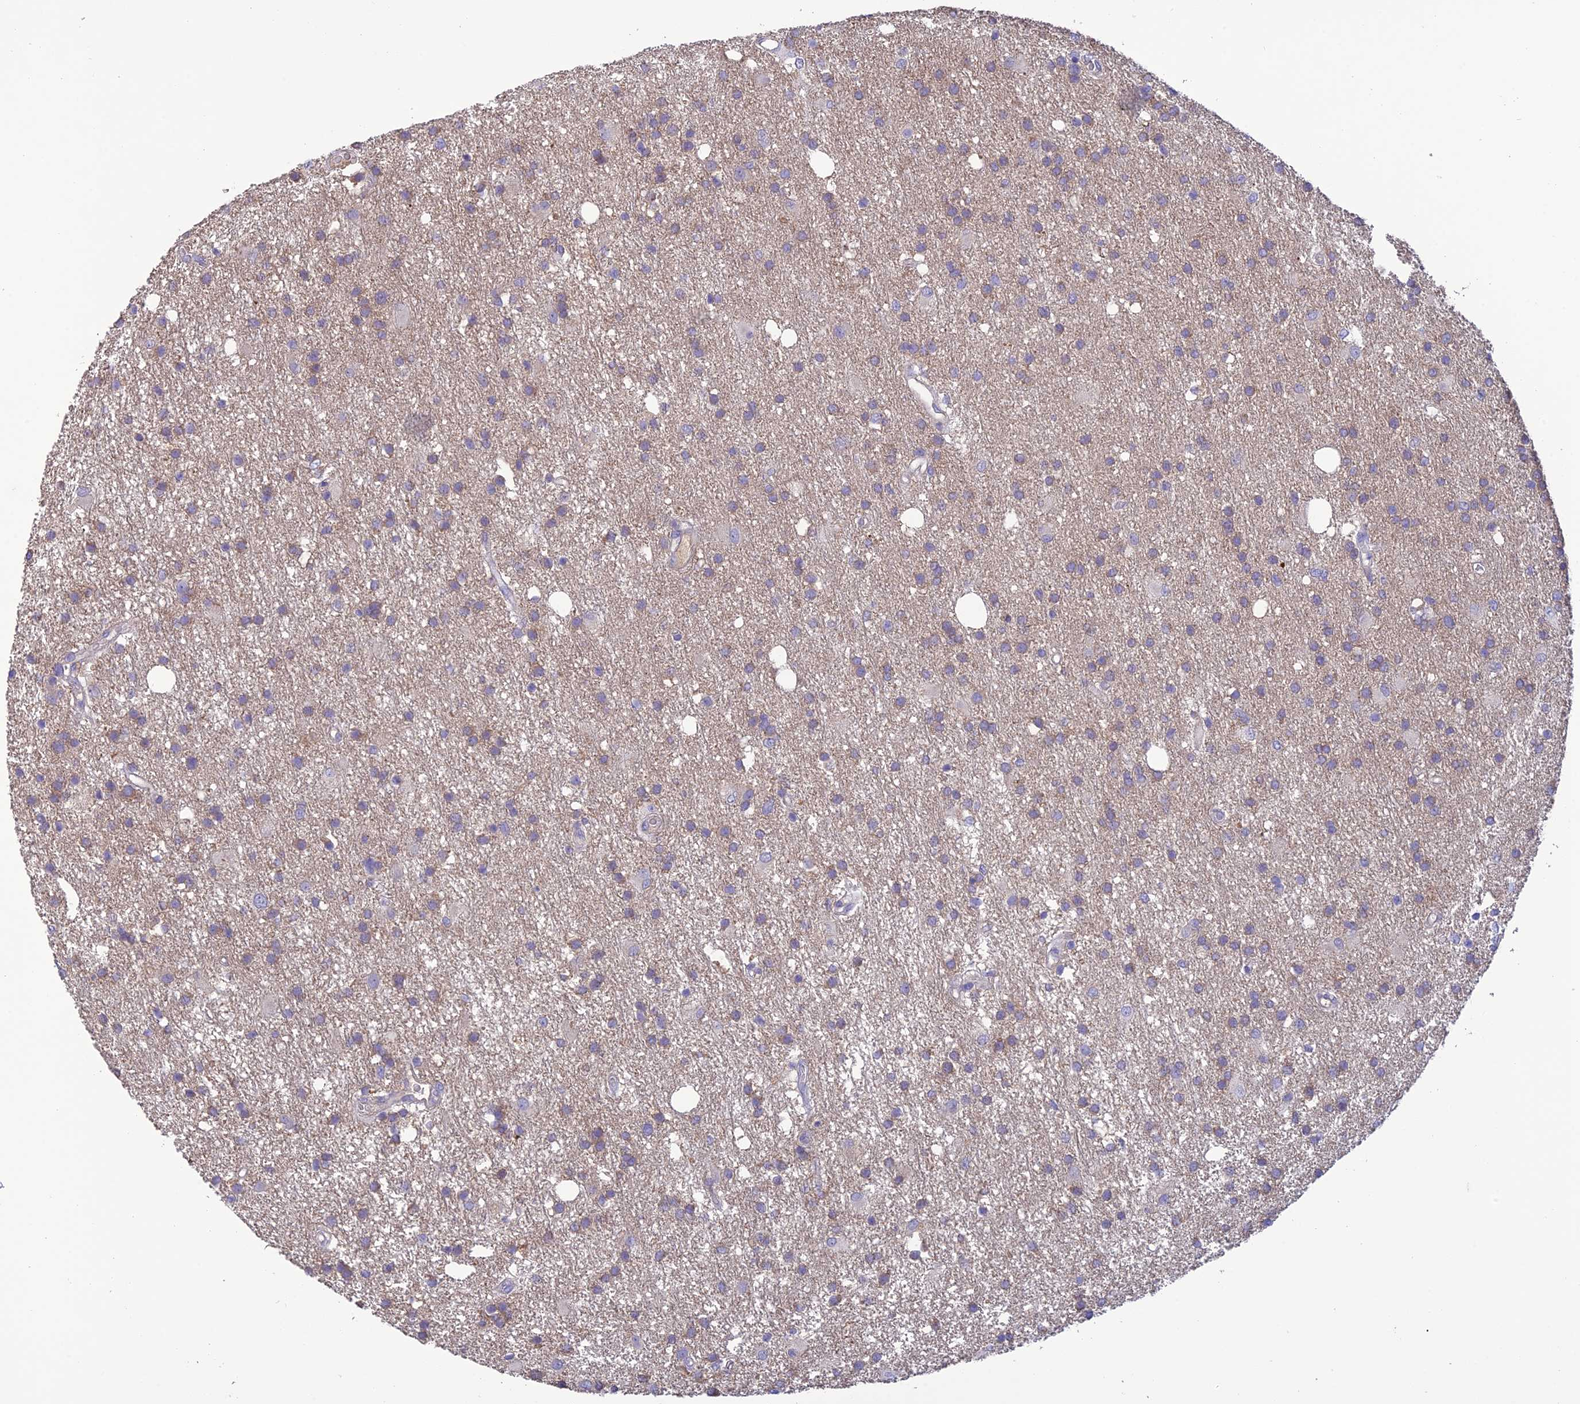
{"staining": {"intensity": "weak", "quantity": "<25%", "location": "cytoplasmic/membranous"}, "tissue": "glioma", "cell_type": "Tumor cells", "image_type": "cancer", "snomed": [{"axis": "morphology", "description": "Glioma, malignant, High grade"}, {"axis": "topography", "description": "Brain"}], "caption": "This is an immunohistochemistry histopathology image of human glioma. There is no expression in tumor cells.", "gene": "SFT2D2", "patient": {"sex": "male", "age": 77}}